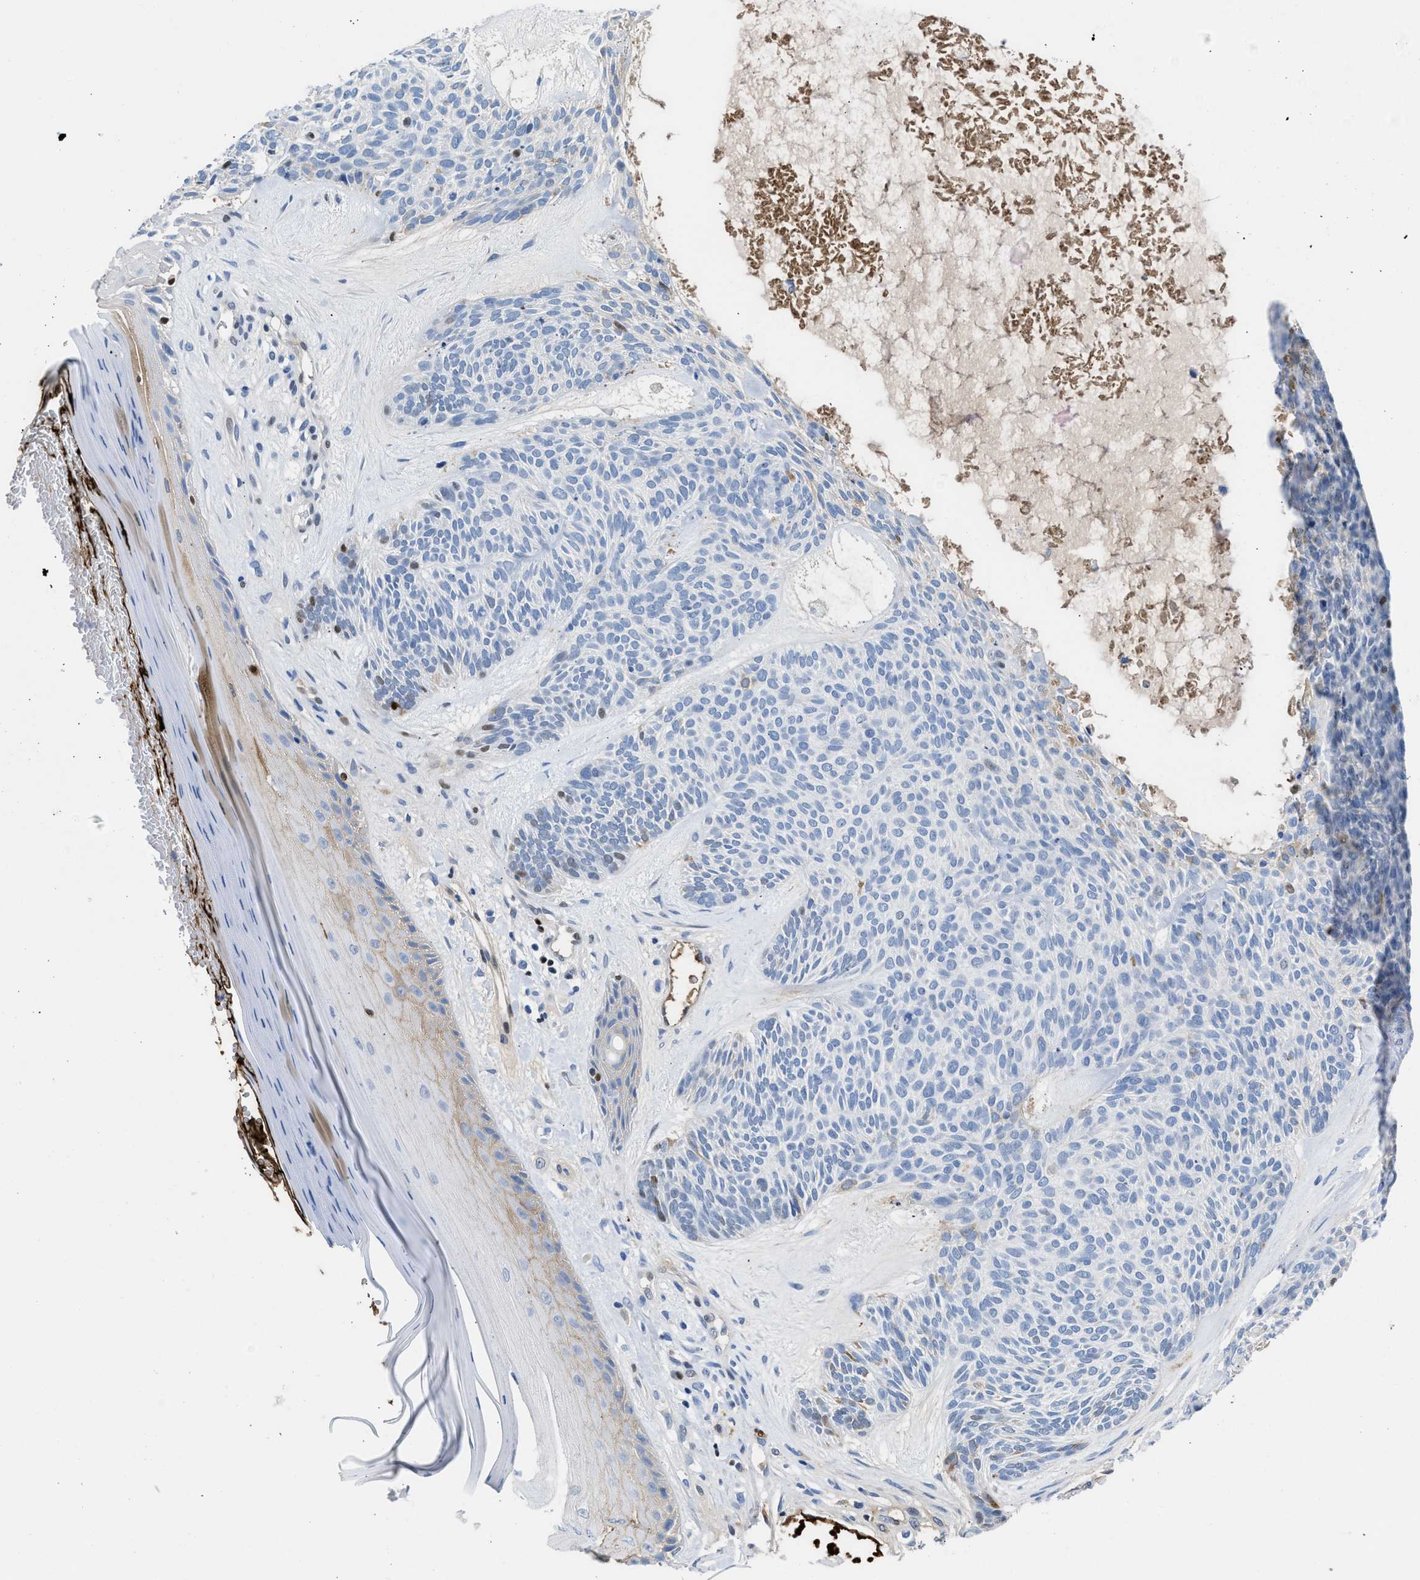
{"staining": {"intensity": "weak", "quantity": "<25%", "location": "cytoplasmic/membranous"}, "tissue": "skin cancer", "cell_type": "Tumor cells", "image_type": "cancer", "snomed": [{"axis": "morphology", "description": "Basal cell carcinoma"}, {"axis": "topography", "description": "Skin"}], "caption": "IHC micrograph of neoplastic tissue: human basal cell carcinoma (skin) stained with DAB exhibits no significant protein expression in tumor cells.", "gene": "LEF1", "patient": {"sex": "male", "age": 55}}